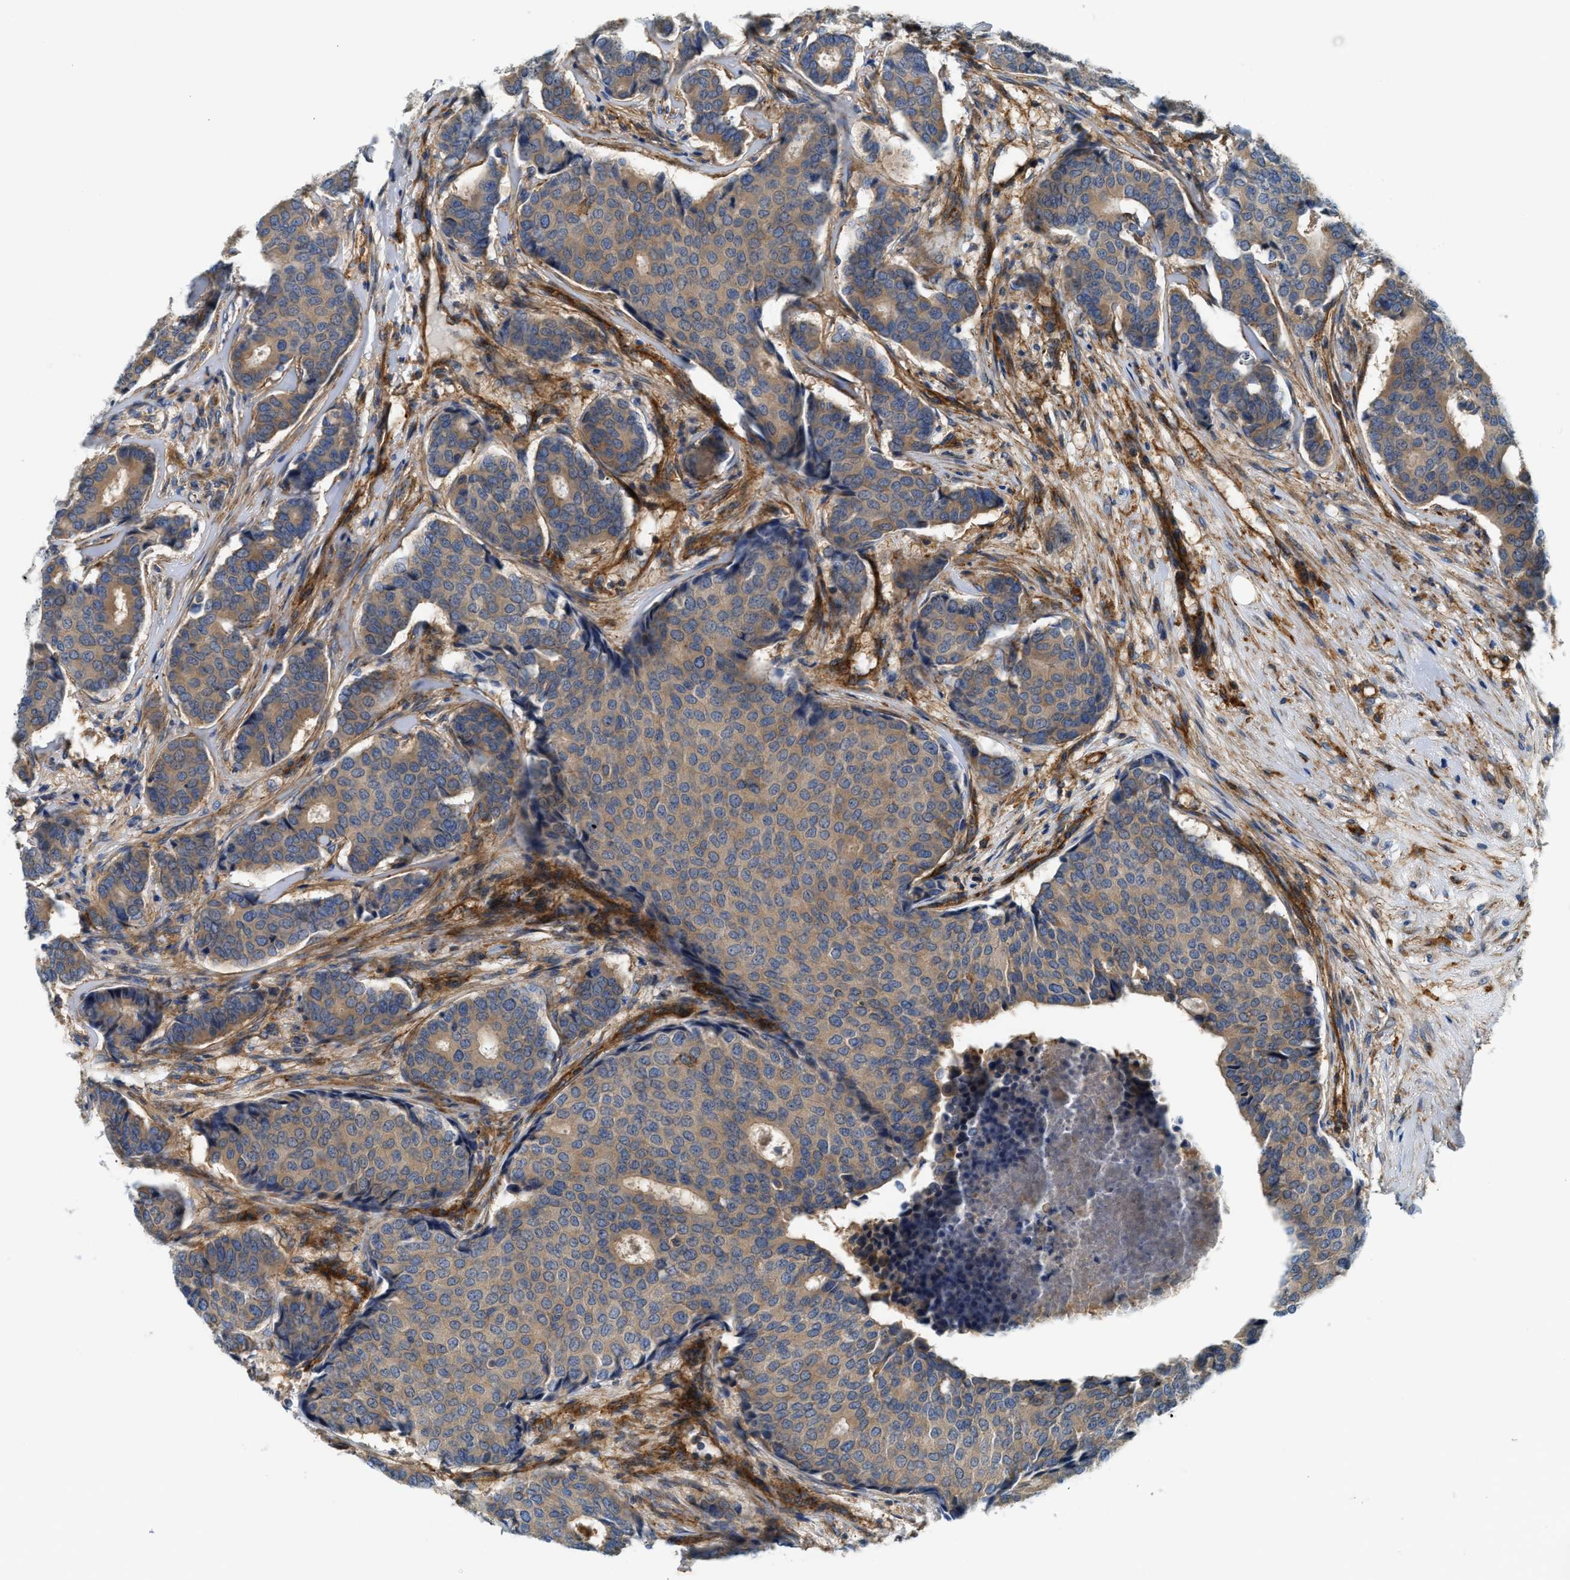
{"staining": {"intensity": "weak", "quantity": ">75%", "location": "cytoplasmic/membranous"}, "tissue": "breast cancer", "cell_type": "Tumor cells", "image_type": "cancer", "snomed": [{"axis": "morphology", "description": "Duct carcinoma"}, {"axis": "topography", "description": "Breast"}], "caption": "Protein staining by immunohistochemistry reveals weak cytoplasmic/membranous expression in approximately >75% of tumor cells in breast intraductal carcinoma.", "gene": "NSUN7", "patient": {"sex": "female", "age": 75}}